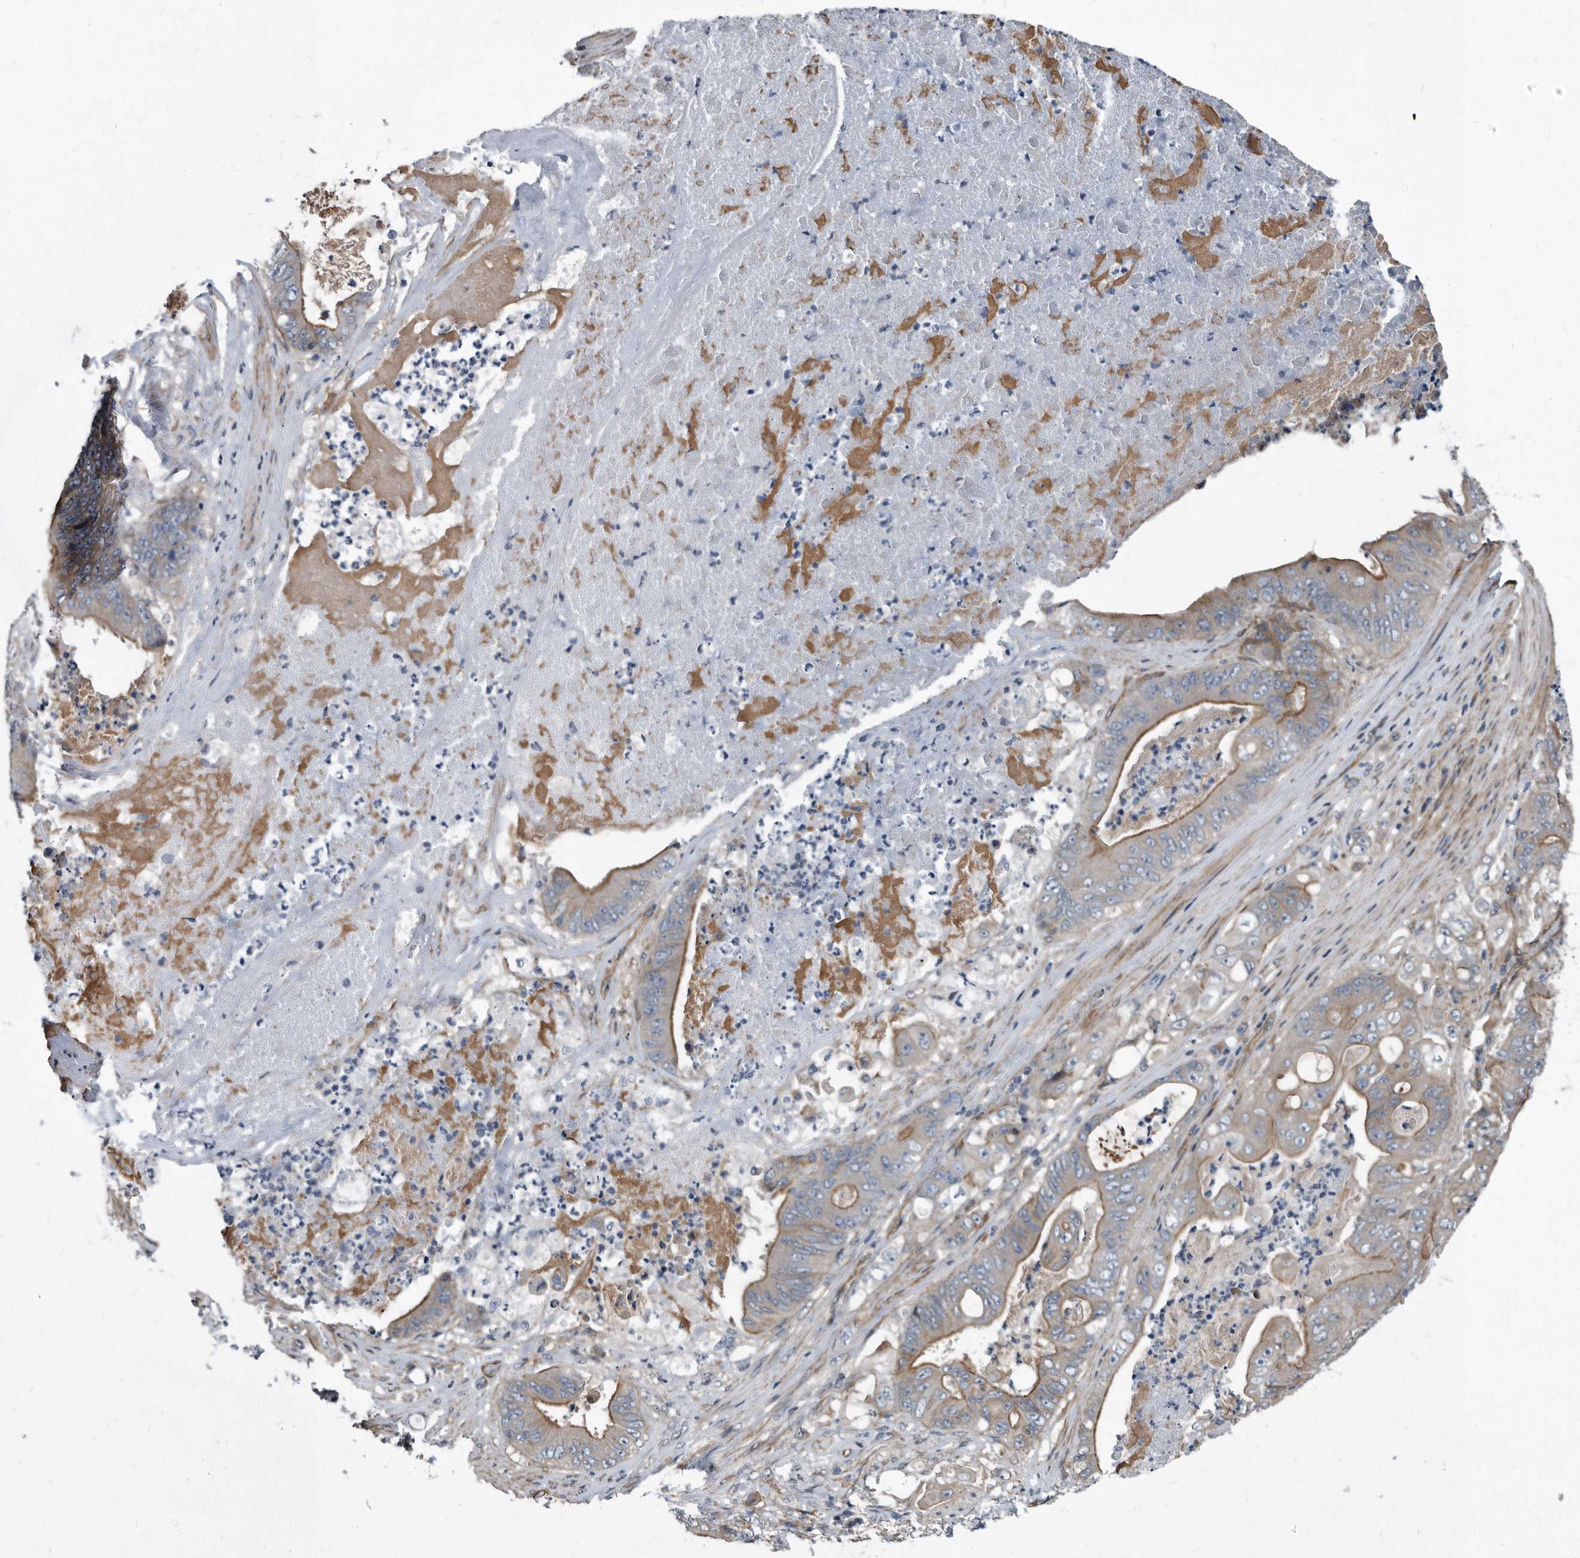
{"staining": {"intensity": "moderate", "quantity": "<25%", "location": "cytoplasmic/membranous"}, "tissue": "stomach cancer", "cell_type": "Tumor cells", "image_type": "cancer", "snomed": [{"axis": "morphology", "description": "Adenocarcinoma, NOS"}, {"axis": "topography", "description": "Stomach"}], "caption": "A high-resolution photomicrograph shows immunohistochemistry staining of adenocarcinoma (stomach), which demonstrates moderate cytoplasmic/membranous positivity in approximately <25% of tumor cells.", "gene": "ARMCX1", "patient": {"sex": "female", "age": 73}}